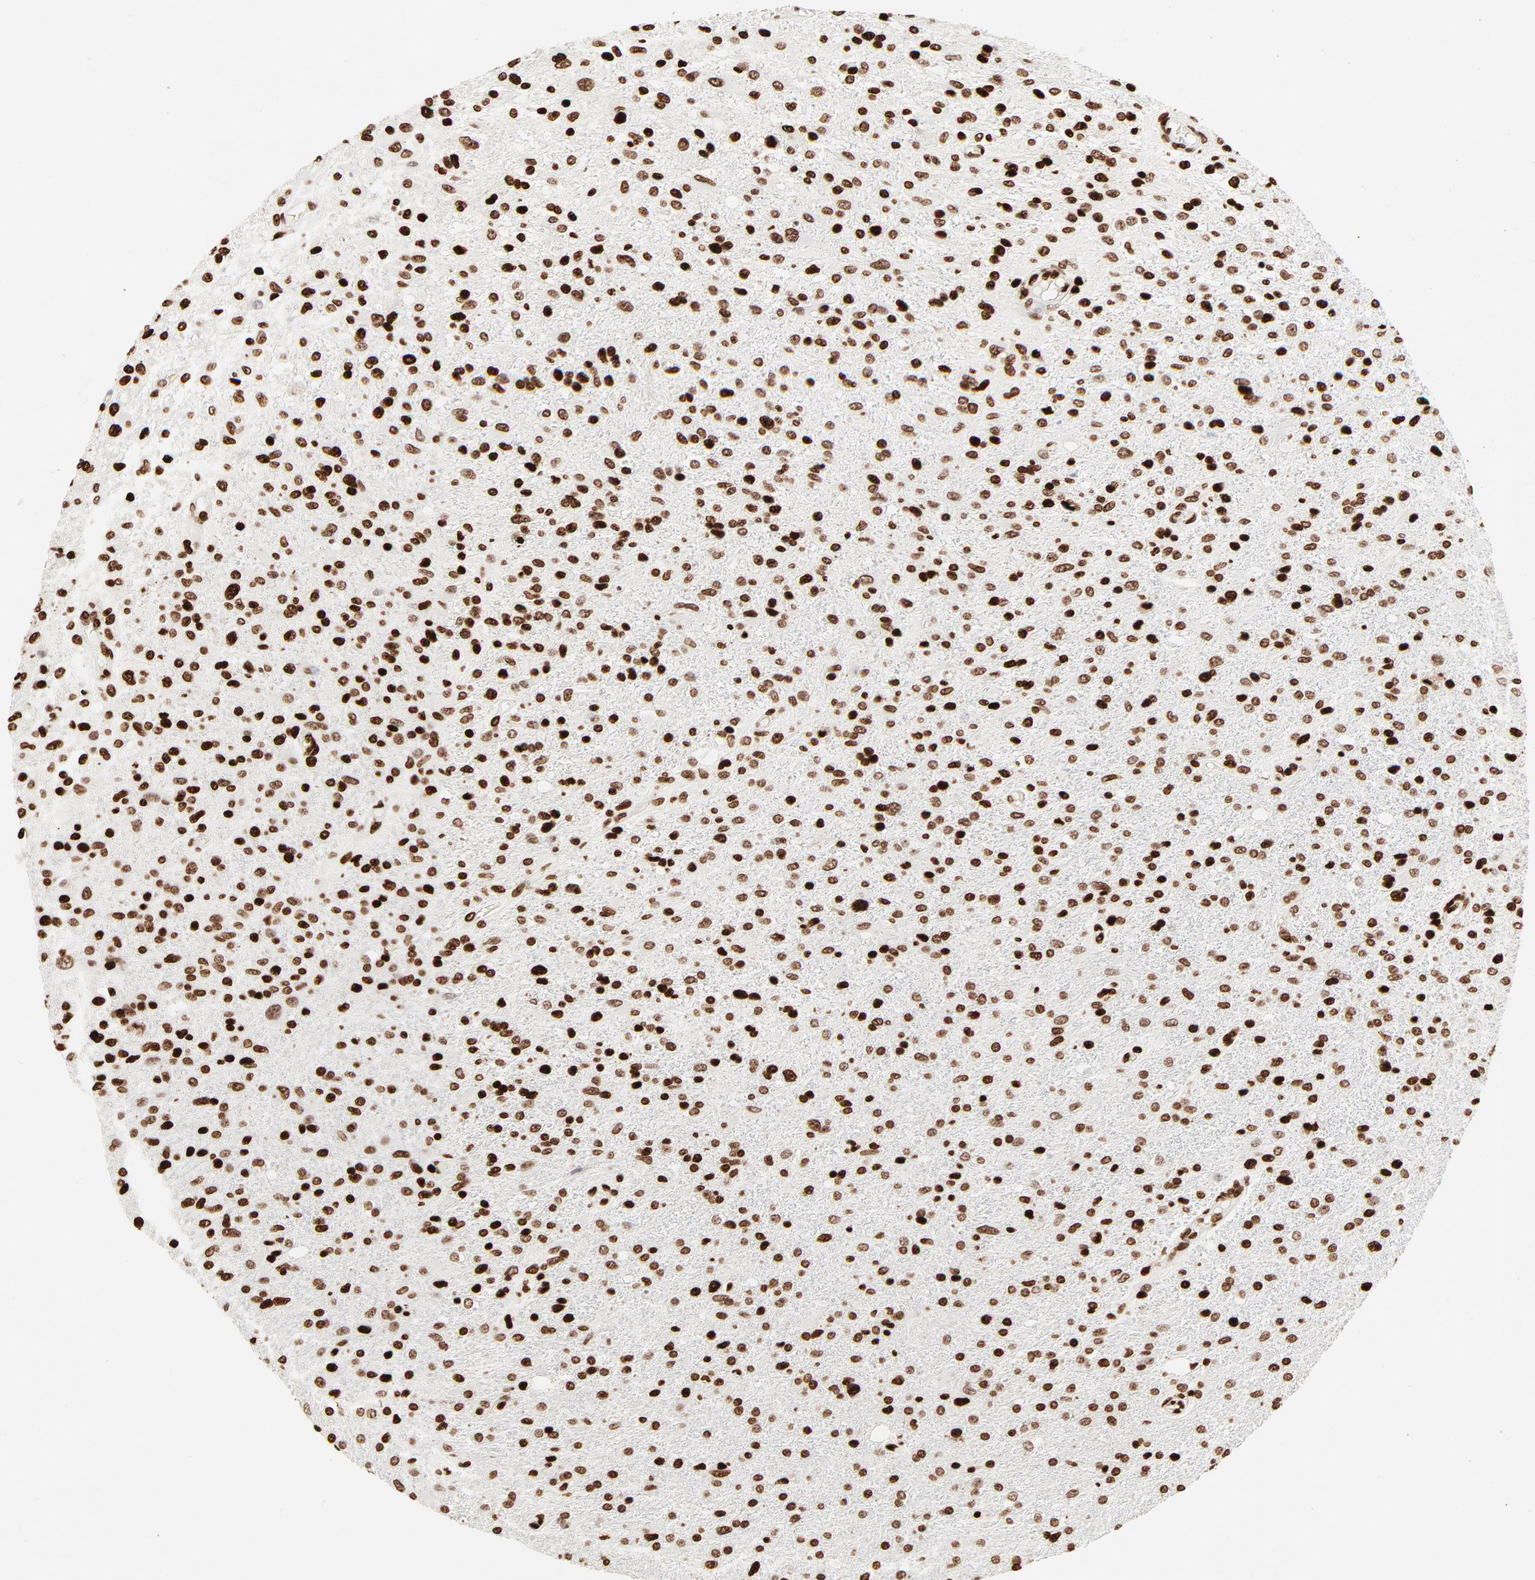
{"staining": {"intensity": "strong", "quantity": ">75%", "location": "nuclear"}, "tissue": "glioma", "cell_type": "Tumor cells", "image_type": "cancer", "snomed": [{"axis": "morphology", "description": "Glioma, malignant, High grade"}, {"axis": "topography", "description": "Cerebral cortex"}], "caption": "Human high-grade glioma (malignant) stained with a brown dye demonstrates strong nuclear positive expression in about >75% of tumor cells.", "gene": "HMGB2", "patient": {"sex": "male", "age": 76}}